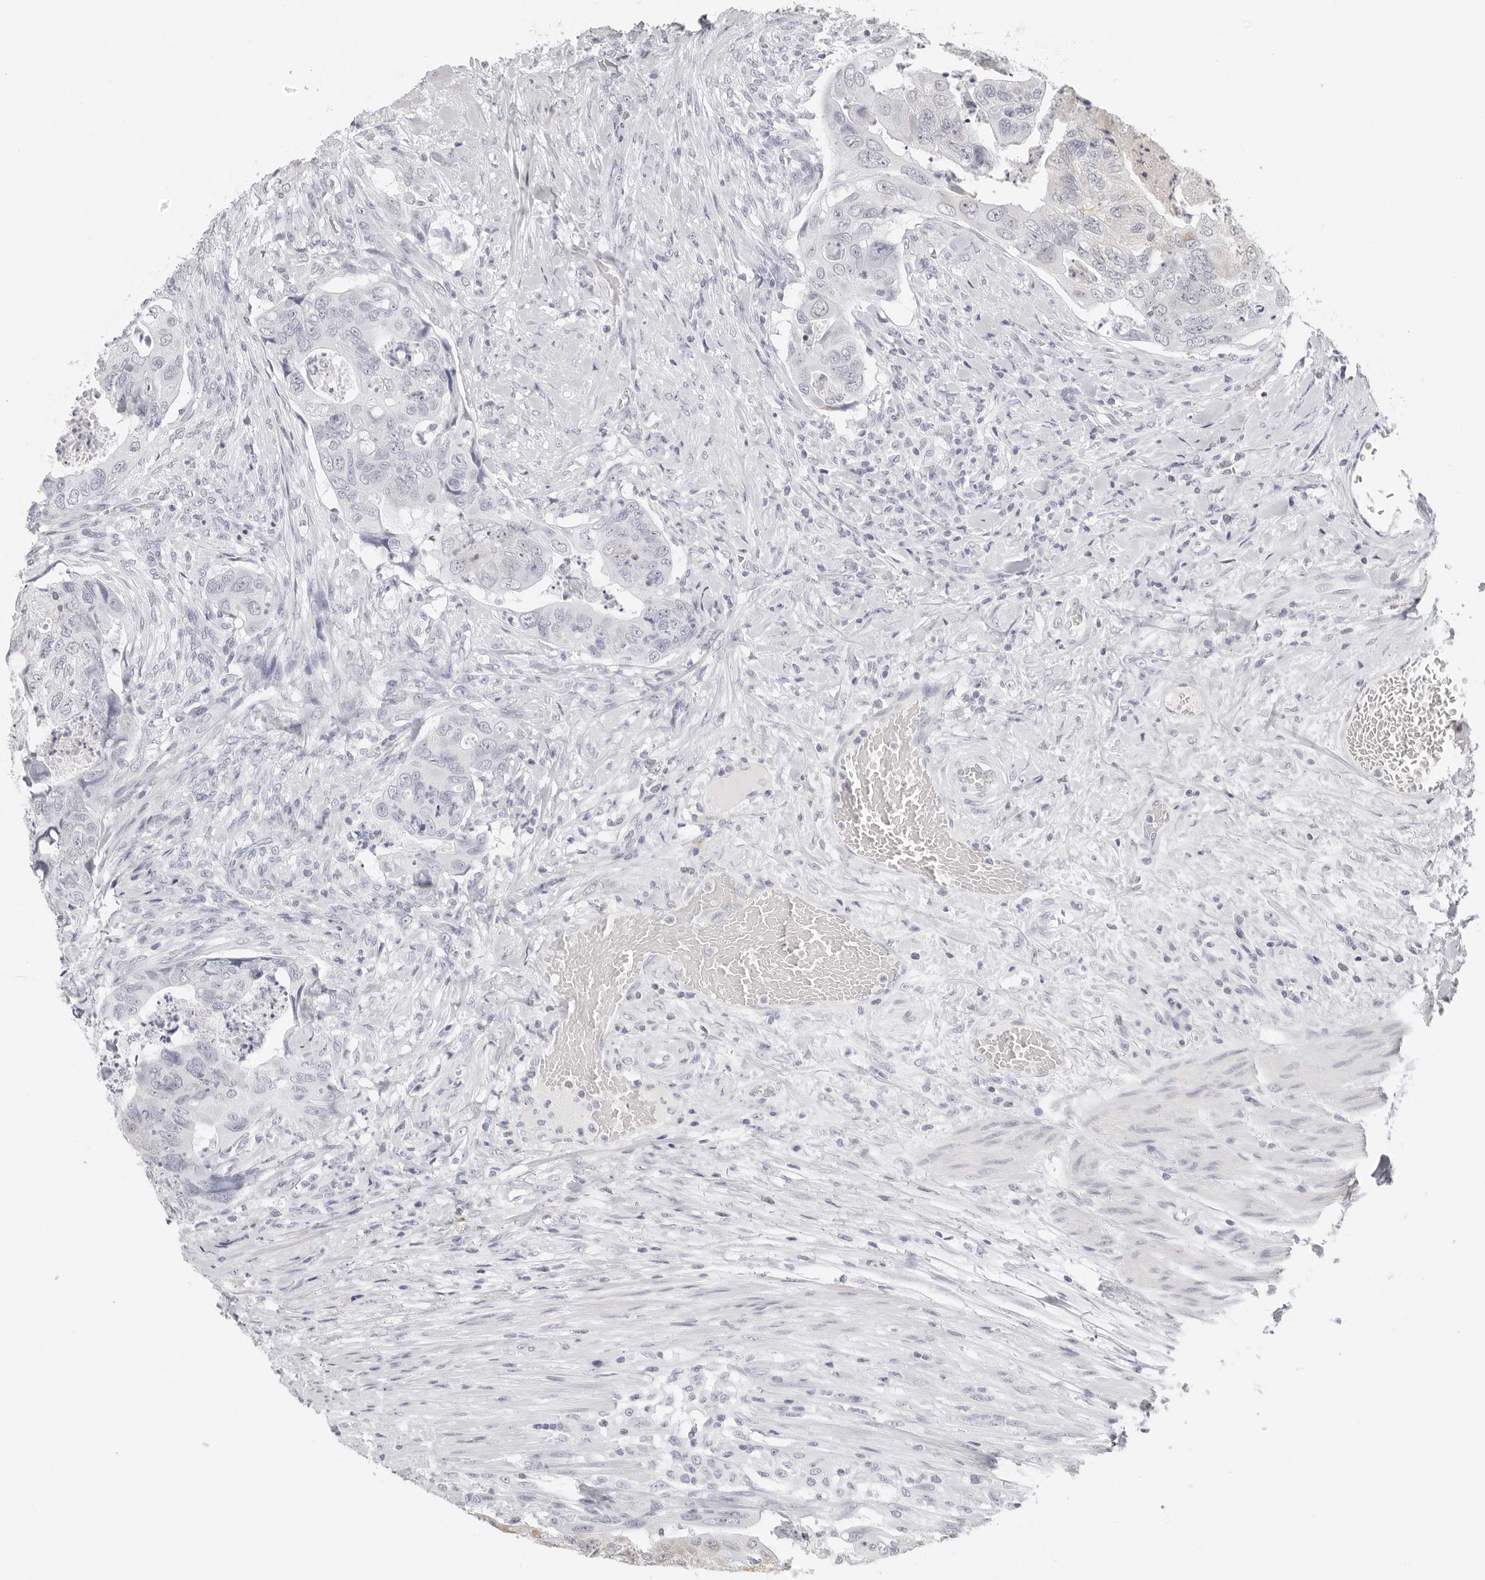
{"staining": {"intensity": "negative", "quantity": "none", "location": "none"}, "tissue": "colorectal cancer", "cell_type": "Tumor cells", "image_type": "cancer", "snomed": [{"axis": "morphology", "description": "Adenocarcinoma, NOS"}, {"axis": "topography", "description": "Rectum"}], "caption": "Colorectal adenocarcinoma stained for a protein using IHC displays no staining tumor cells.", "gene": "AGMAT", "patient": {"sex": "male", "age": 63}}